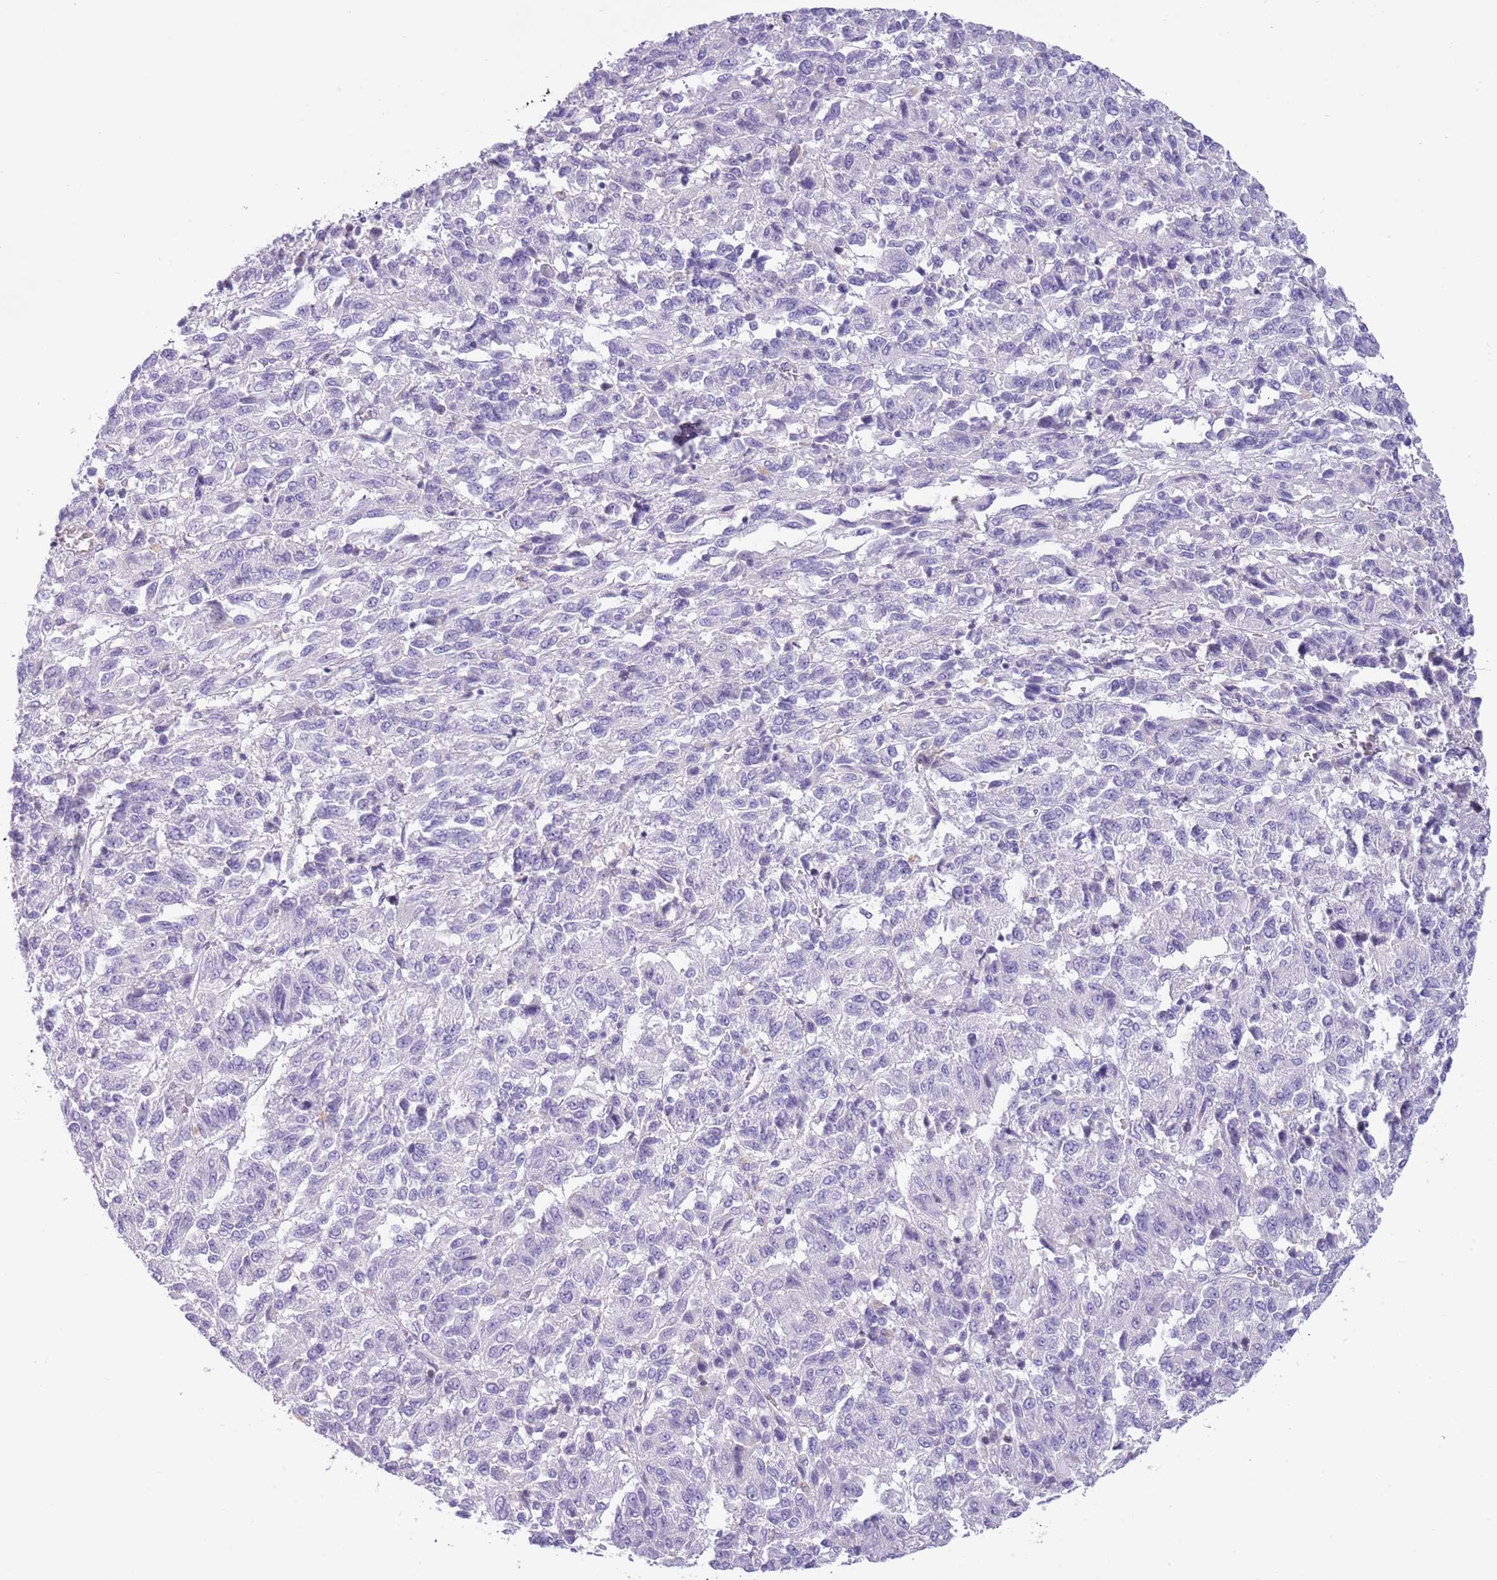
{"staining": {"intensity": "negative", "quantity": "none", "location": "none"}, "tissue": "melanoma", "cell_type": "Tumor cells", "image_type": "cancer", "snomed": [{"axis": "morphology", "description": "Malignant melanoma, Metastatic site"}, {"axis": "topography", "description": "Lung"}], "caption": "Immunohistochemical staining of malignant melanoma (metastatic site) shows no significant positivity in tumor cells.", "gene": "TOX2", "patient": {"sex": "male", "age": 64}}